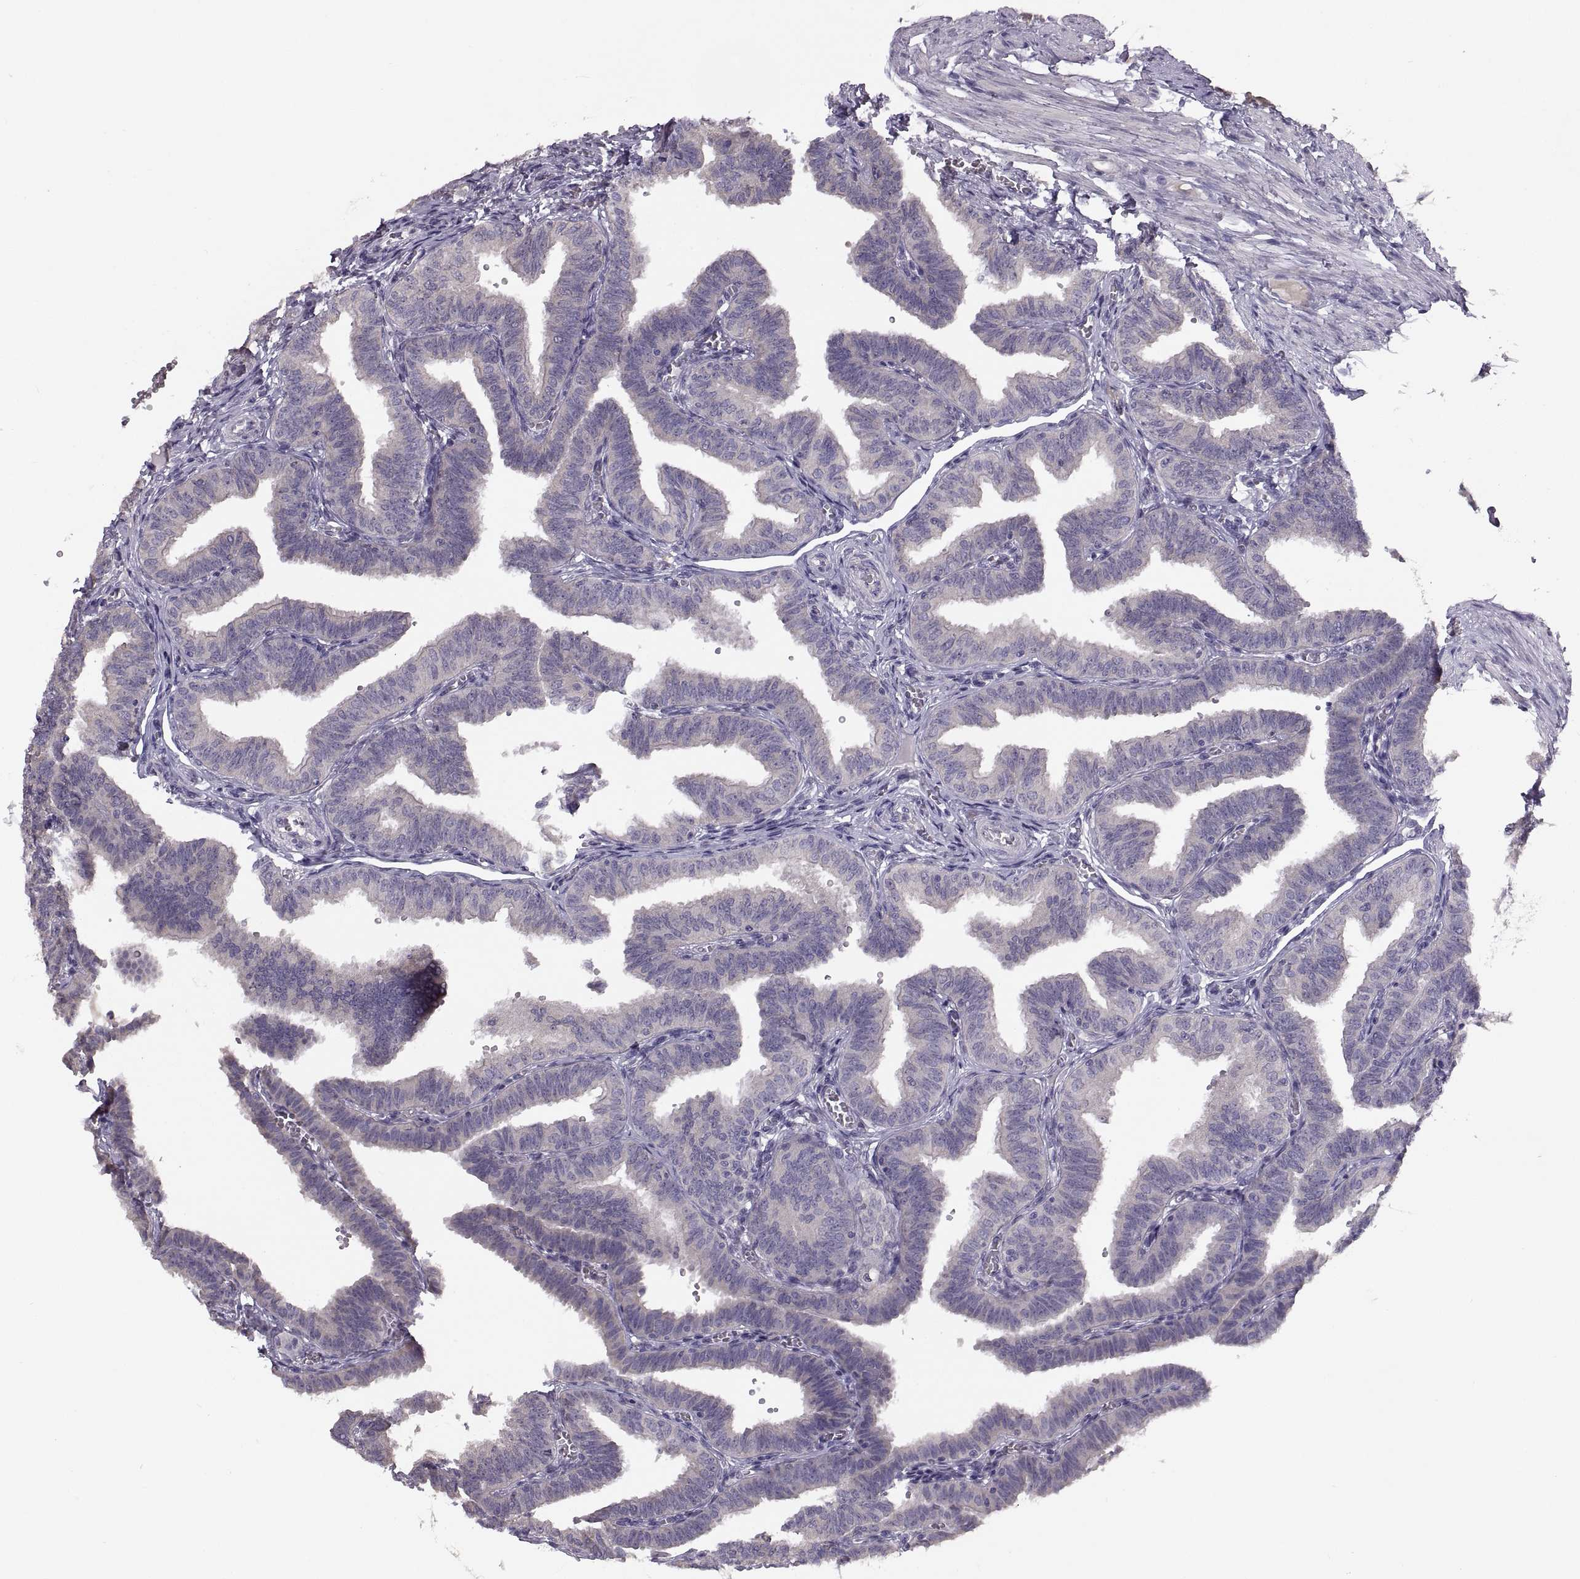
{"staining": {"intensity": "negative", "quantity": "none", "location": "none"}, "tissue": "fallopian tube", "cell_type": "Glandular cells", "image_type": "normal", "snomed": [{"axis": "morphology", "description": "Normal tissue, NOS"}, {"axis": "topography", "description": "Fallopian tube"}], "caption": "This image is of unremarkable fallopian tube stained with immunohistochemistry to label a protein in brown with the nuclei are counter-stained blue. There is no positivity in glandular cells. Nuclei are stained in blue.", "gene": "ACSBG2", "patient": {"sex": "female", "age": 25}}